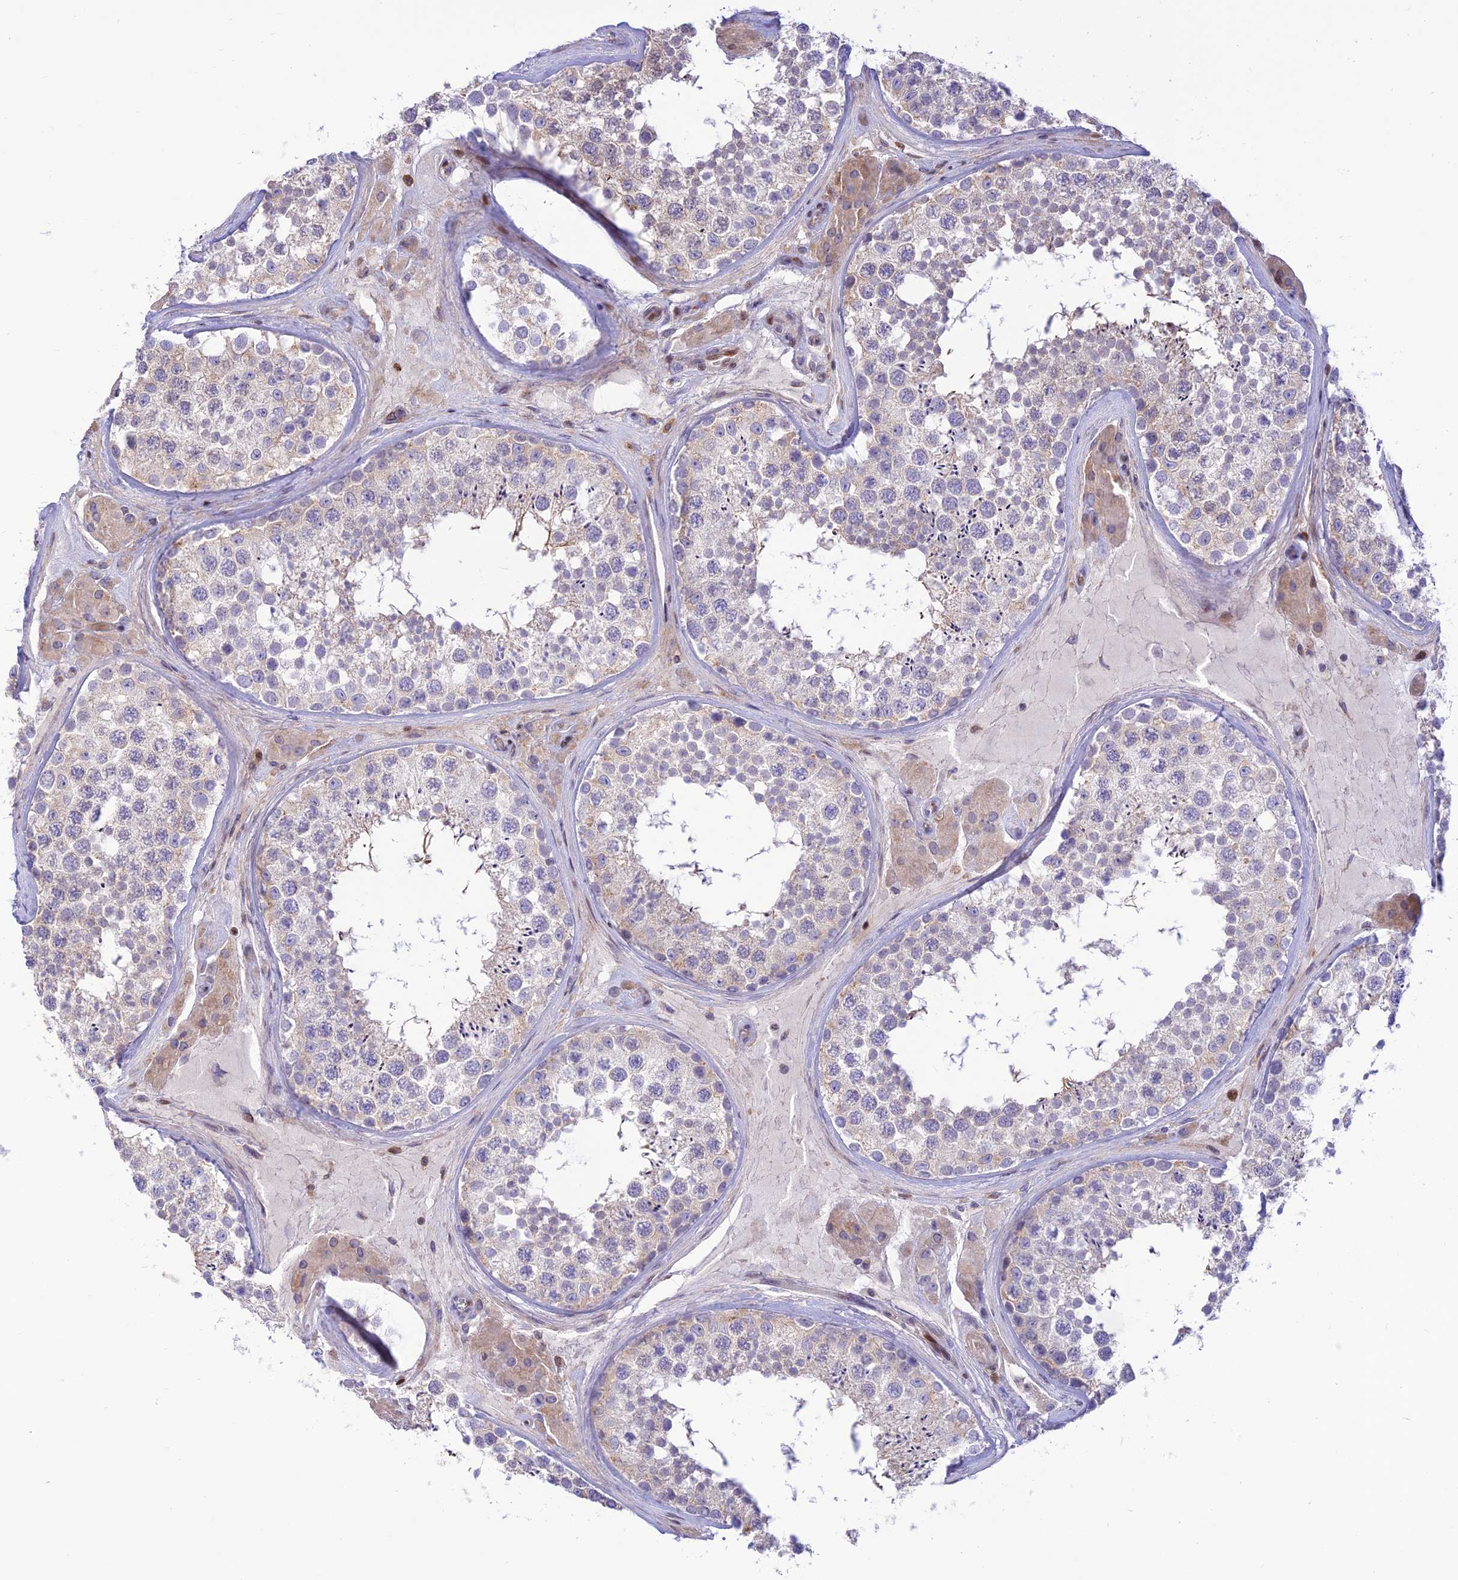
{"staining": {"intensity": "weak", "quantity": "<25%", "location": "cytoplasmic/membranous"}, "tissue": "testis", "cell_type": "Cells in seminiferous ducts", "image_type": "normal", "snomed": [{"axis": "morphology", "description": "Normal tissue, NOS"}, {"axis": "topography", "description": "Testis"}], "caption": "This is an IHC photomicrograph of unremarkable human testis. There is no positivity in cells in seminiferous ducts.", "gene": "FAM186B", "patient": {"sex": "male", "age": 46}}